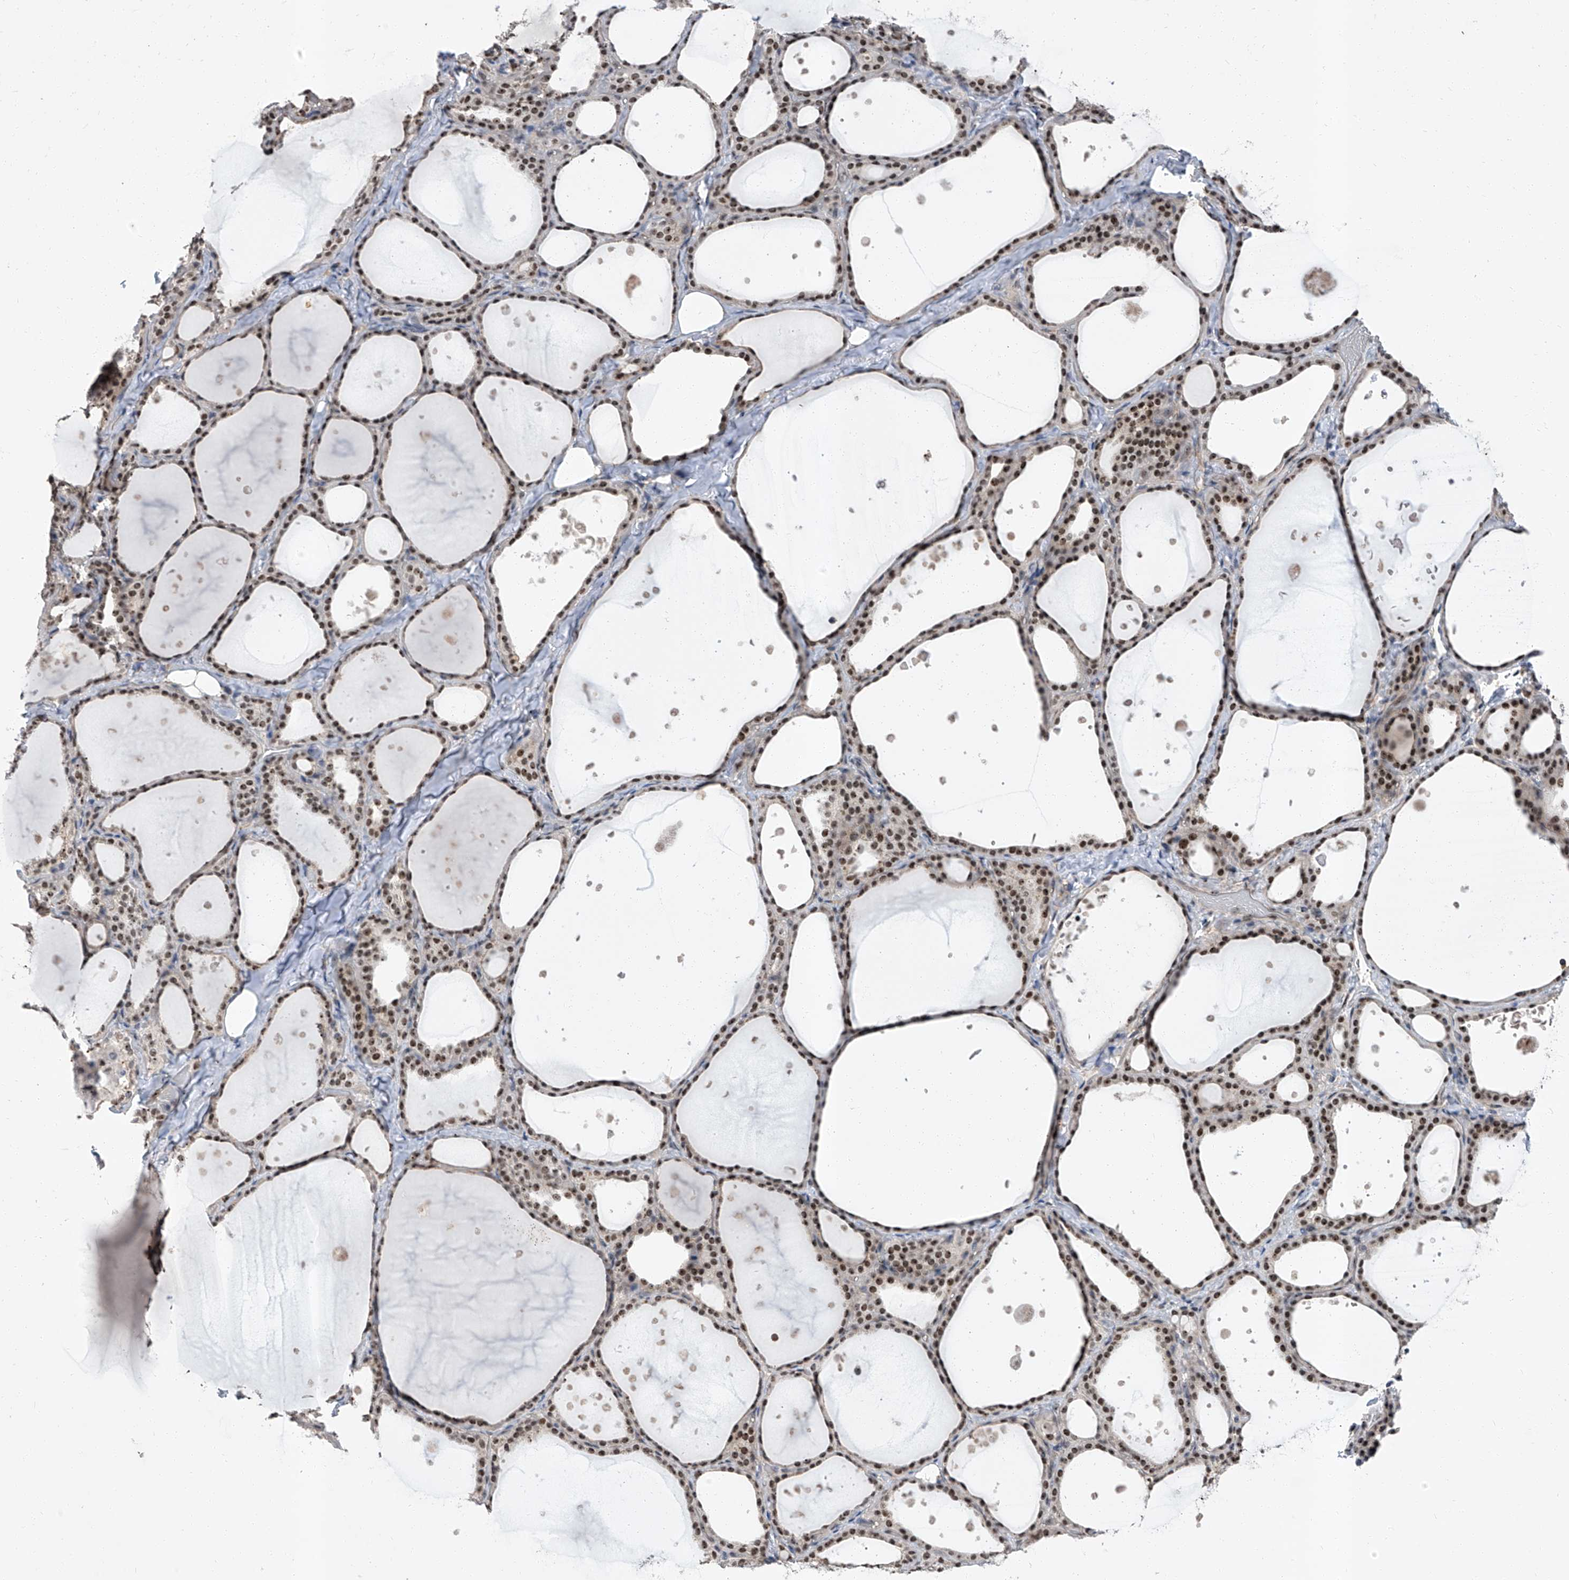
{"staining": {"intensity": "moderate", "quantity": ">75%", "location": "nuclear"}, "tissue": "thyroid gland", "cell_type": "Glandular cells", "image_type": "normal", "snomed": [{"axis": "morphology", "description": "Normal tissue, NOS"}, {"axis": "topography", "description": "Thyroid gland"}], "caption": "IHC of benign human thyroid gland reveals medium levels of moderate nuclear staining in approximately >75% of glandular cells. (Brightfield microscopy of DAB IHC at high magnification).", "gene": "CMTR1", "patient": {"sex": "female", "age": 44}}